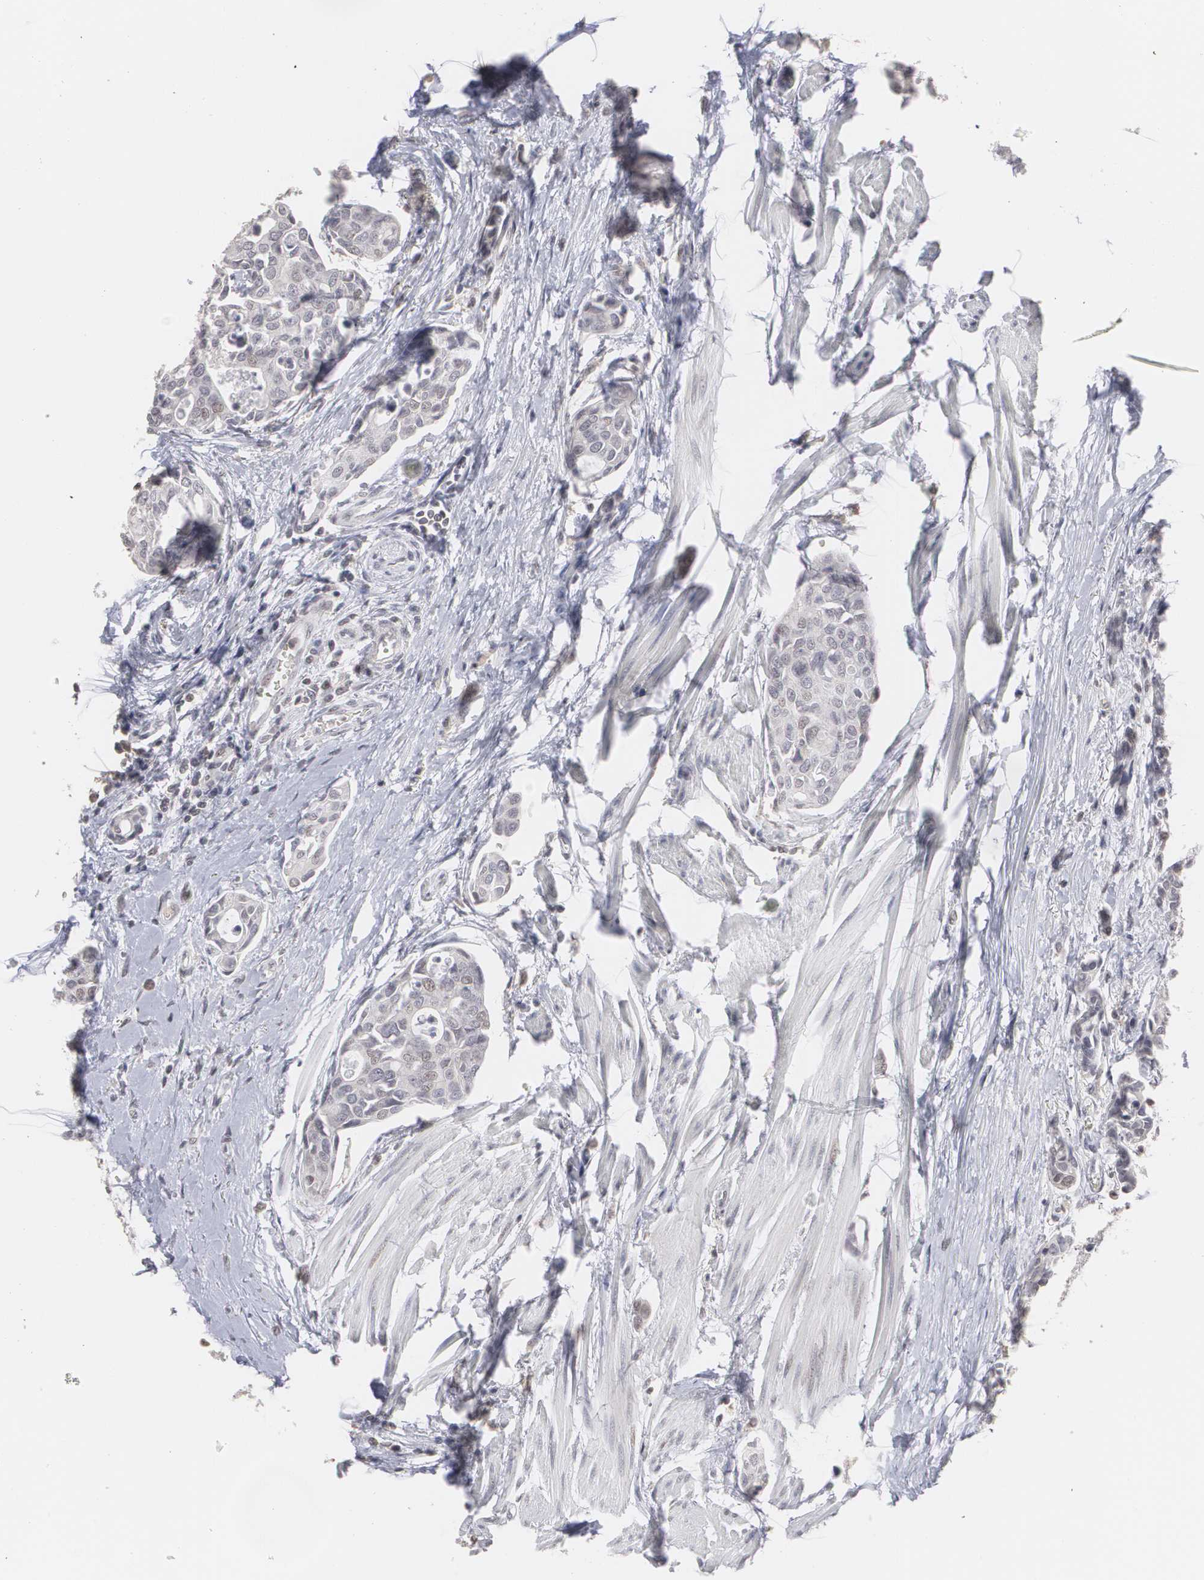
{"staining": {"intensity": "negative", "quantity": "none", "location": "none"}, "tissue": "urothelial cancer", "cell_type": "Tumor cells", "image_type": "cancer", "snomed": [{"axis": "morphology", "description": "Urothelial carcinoma, High grade"}, {"axis": "topography", "description": "Urinary bladder"}], "caption": "Immunohistochemical staining of high-grade urothelial carcinoma displays no significant expression in tumor cells. (DAB IHC, high magnification).", "gene": "CLDN2", "patient": {"sex": "male", "age": 78}}